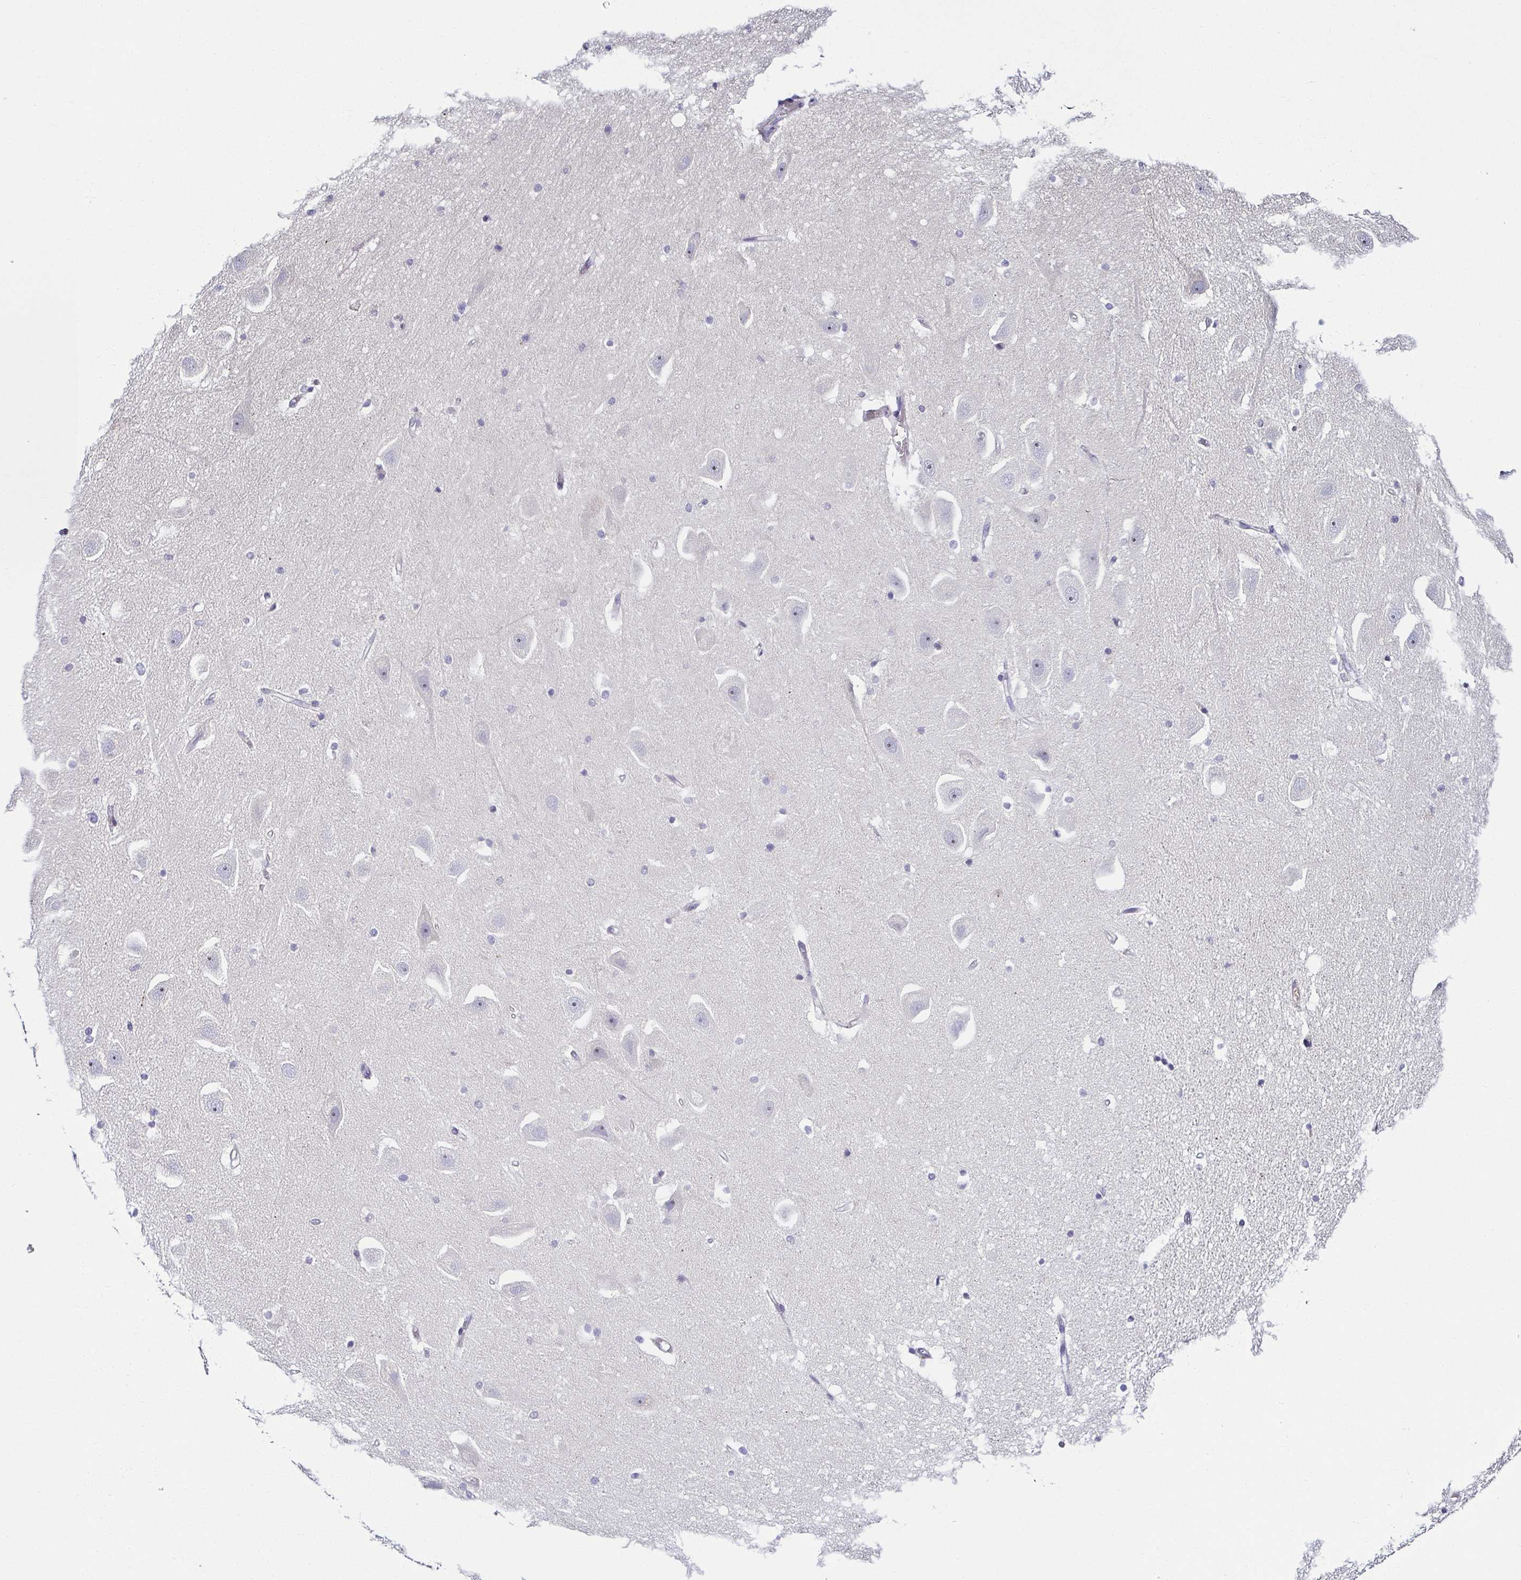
{"staining": {"intensity": "negative", "quantity": "none", "location": "none"}, "tissue": "hippocampus", "cell_type": "Glial cells", "image_type": "normal", "snomed": [{"axis": "morphology", "description": "Normal tissue, NOS"}, {"axis": "topography", "description": "Hippocampus"}], "caption": "High power microscopy image of an immunohistochemistry (IHC) histopathology image of unremarkable hippocampus, revealing no significant positivity in glial cells. (DAB (3,3'-diaminobenzidine) IHC visualized using brightfield microscopy, high magnification).", "gene": "FAM162B", "patient": {"sex": "male", "age": 63}}